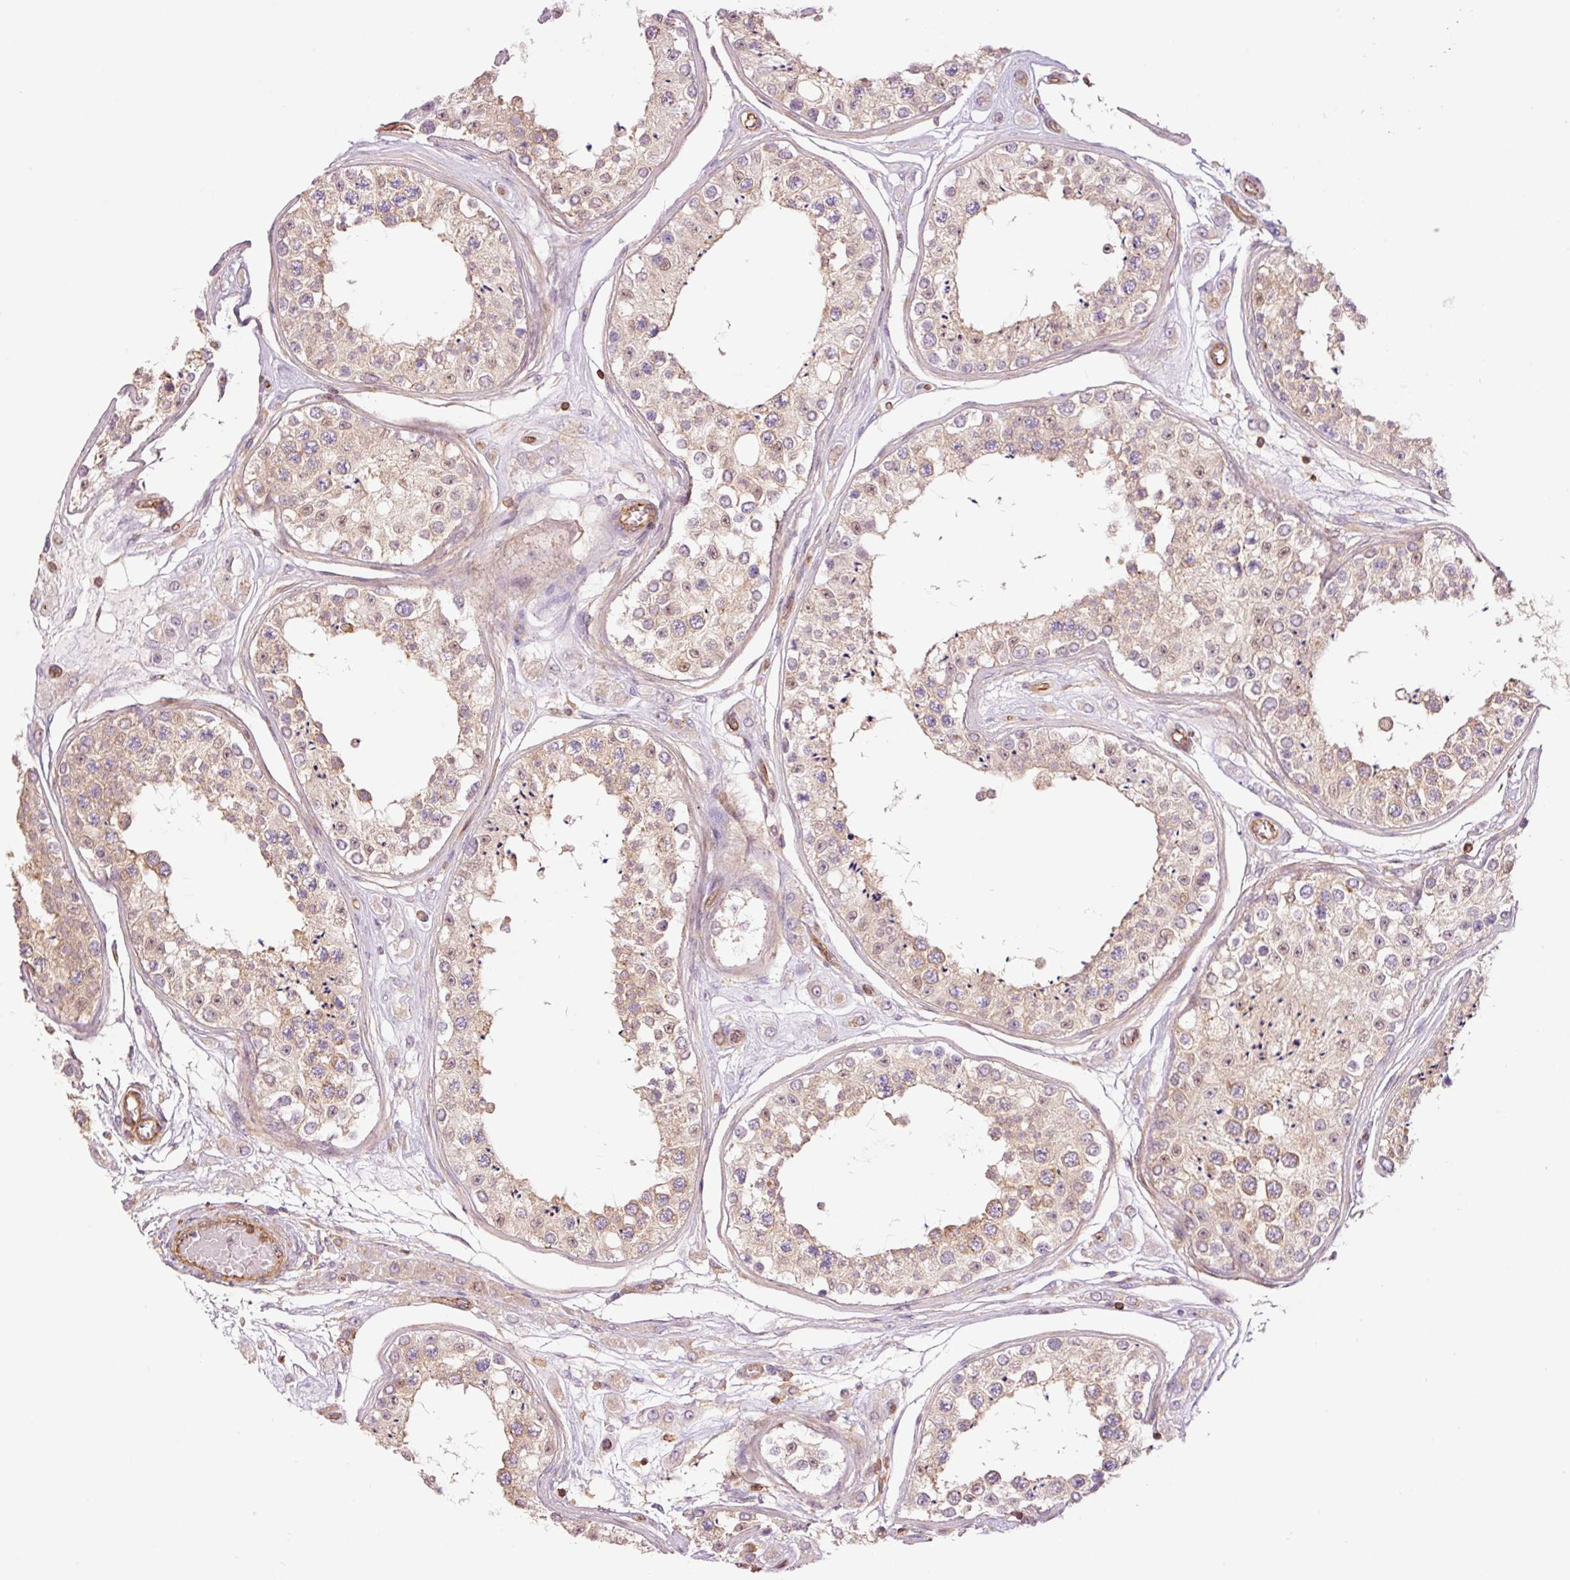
{"staining": {"intensity": "moderate", "quantity": ">75%", "location": "cytoplasmic/membranous"}, "tissue": "testis", "cell_type": "Cells in seminiferous ducts", "image_type": "normal", "snomed": [{"axis": "morphology", "description": "Normal tissue, NOS"}, {"axis": "topography", "description": "Testis"}], "caption": "IHC of benign testis displays medium levels of moderate cytoplasmic/membranous staining in about >75% of cells in seminiferous ducts. Immunohistochemistry stains the protein of interest in brown and the nuclei are stained blue.", "gene": "PPP1R1B", "patient": {"sex": "male", "age": 25}}